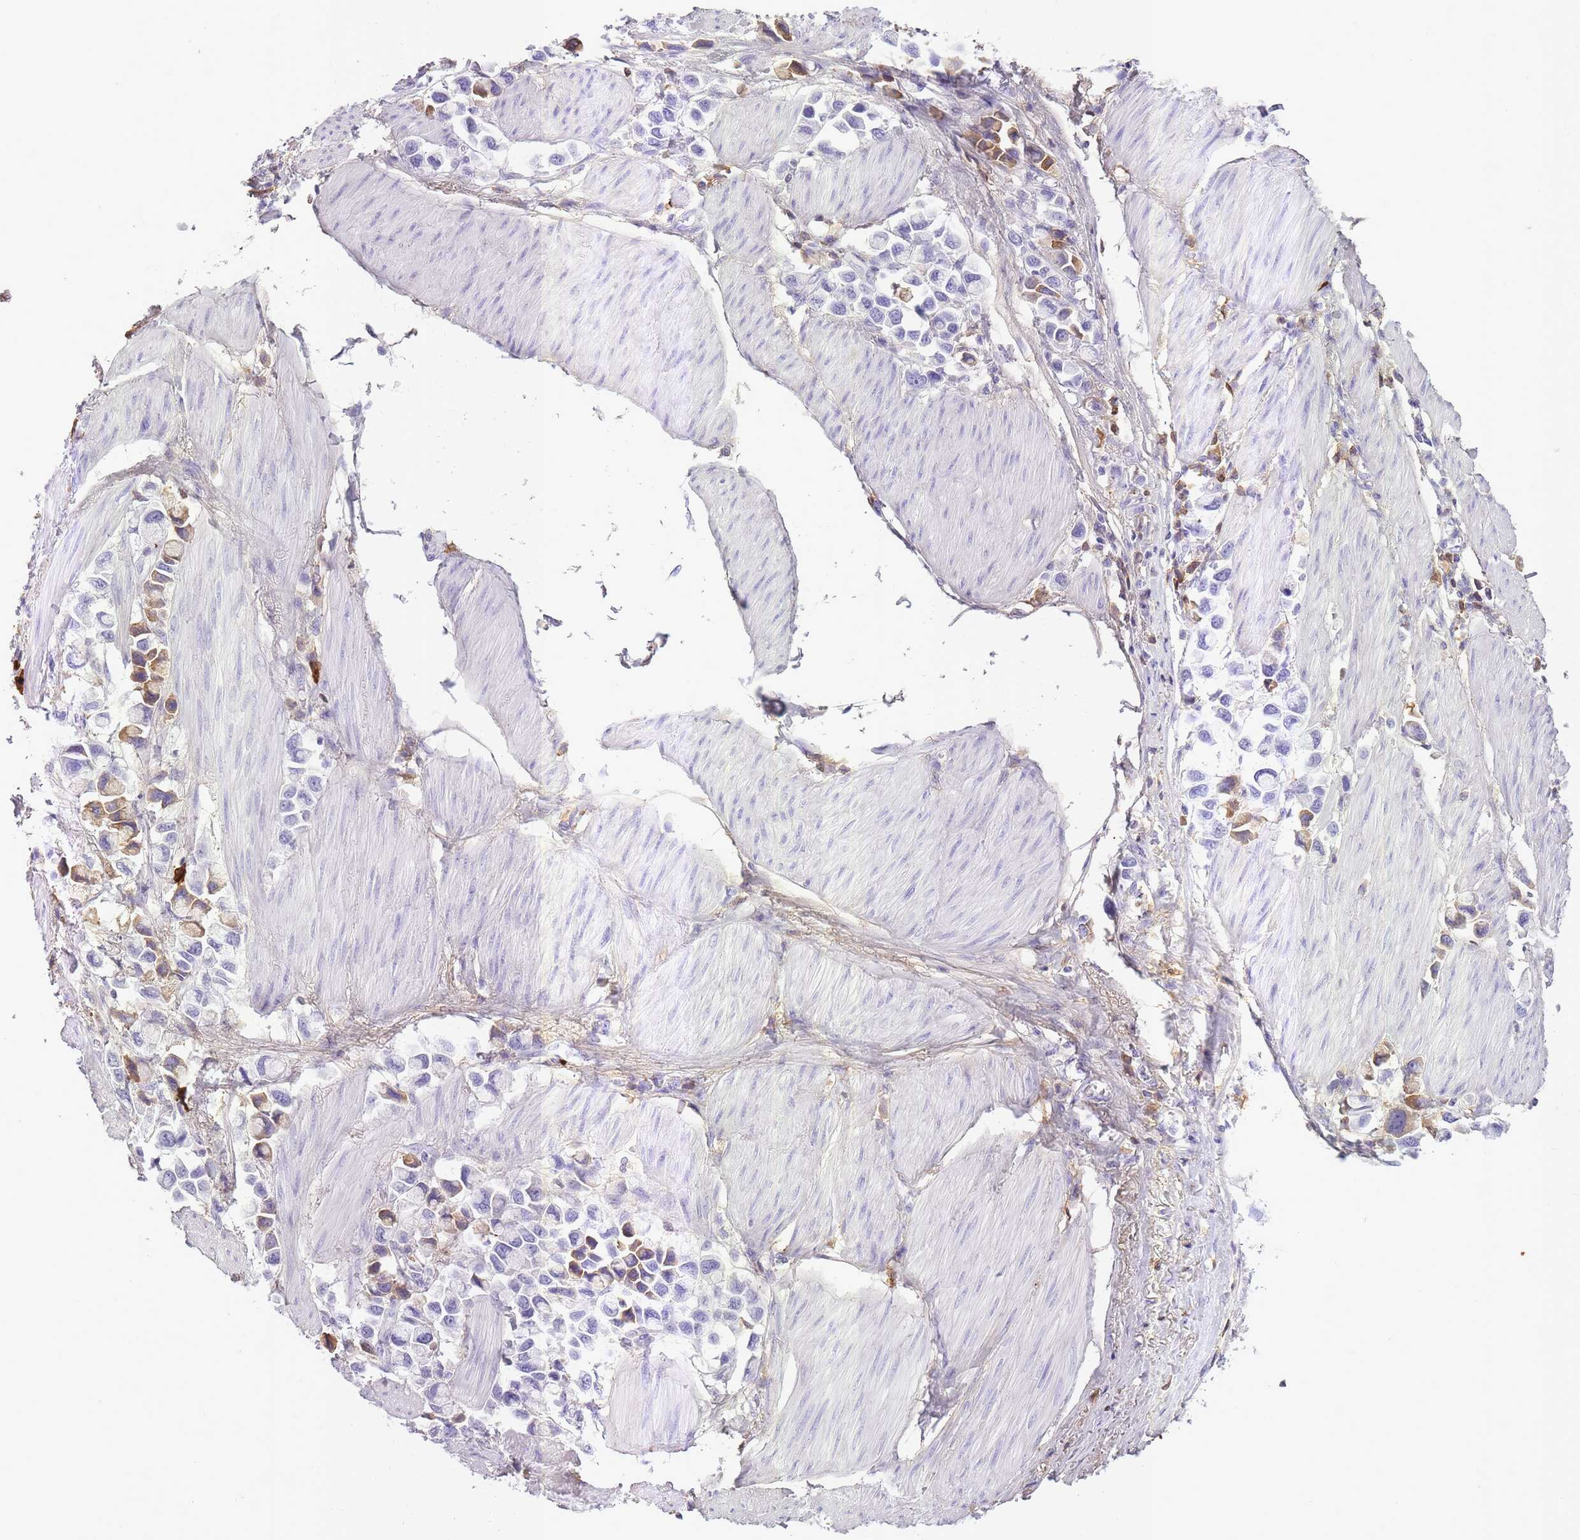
{"staining": {"intensity": "moderate", "quantity": "<25%", "location": "cytoplasmic/membranous"}, "tissue": "stomach cancer", "cell_type": "Tumor cells", "image_type": "cancer", "snomed": [{"axis": "morphology", "description": "Adenocarcinoma, NOS"}, {"axis": "topography", "description": "Stomach"}], "caption": "Brown immunohistochemical staining in human stomach adenocarcinoma shows moderate cytoplasmic/membranous positivity in approximately <25% of tumor cells.", "gene": "IGKV1D-42", "patient": {"sex": "female", "age": 81}}